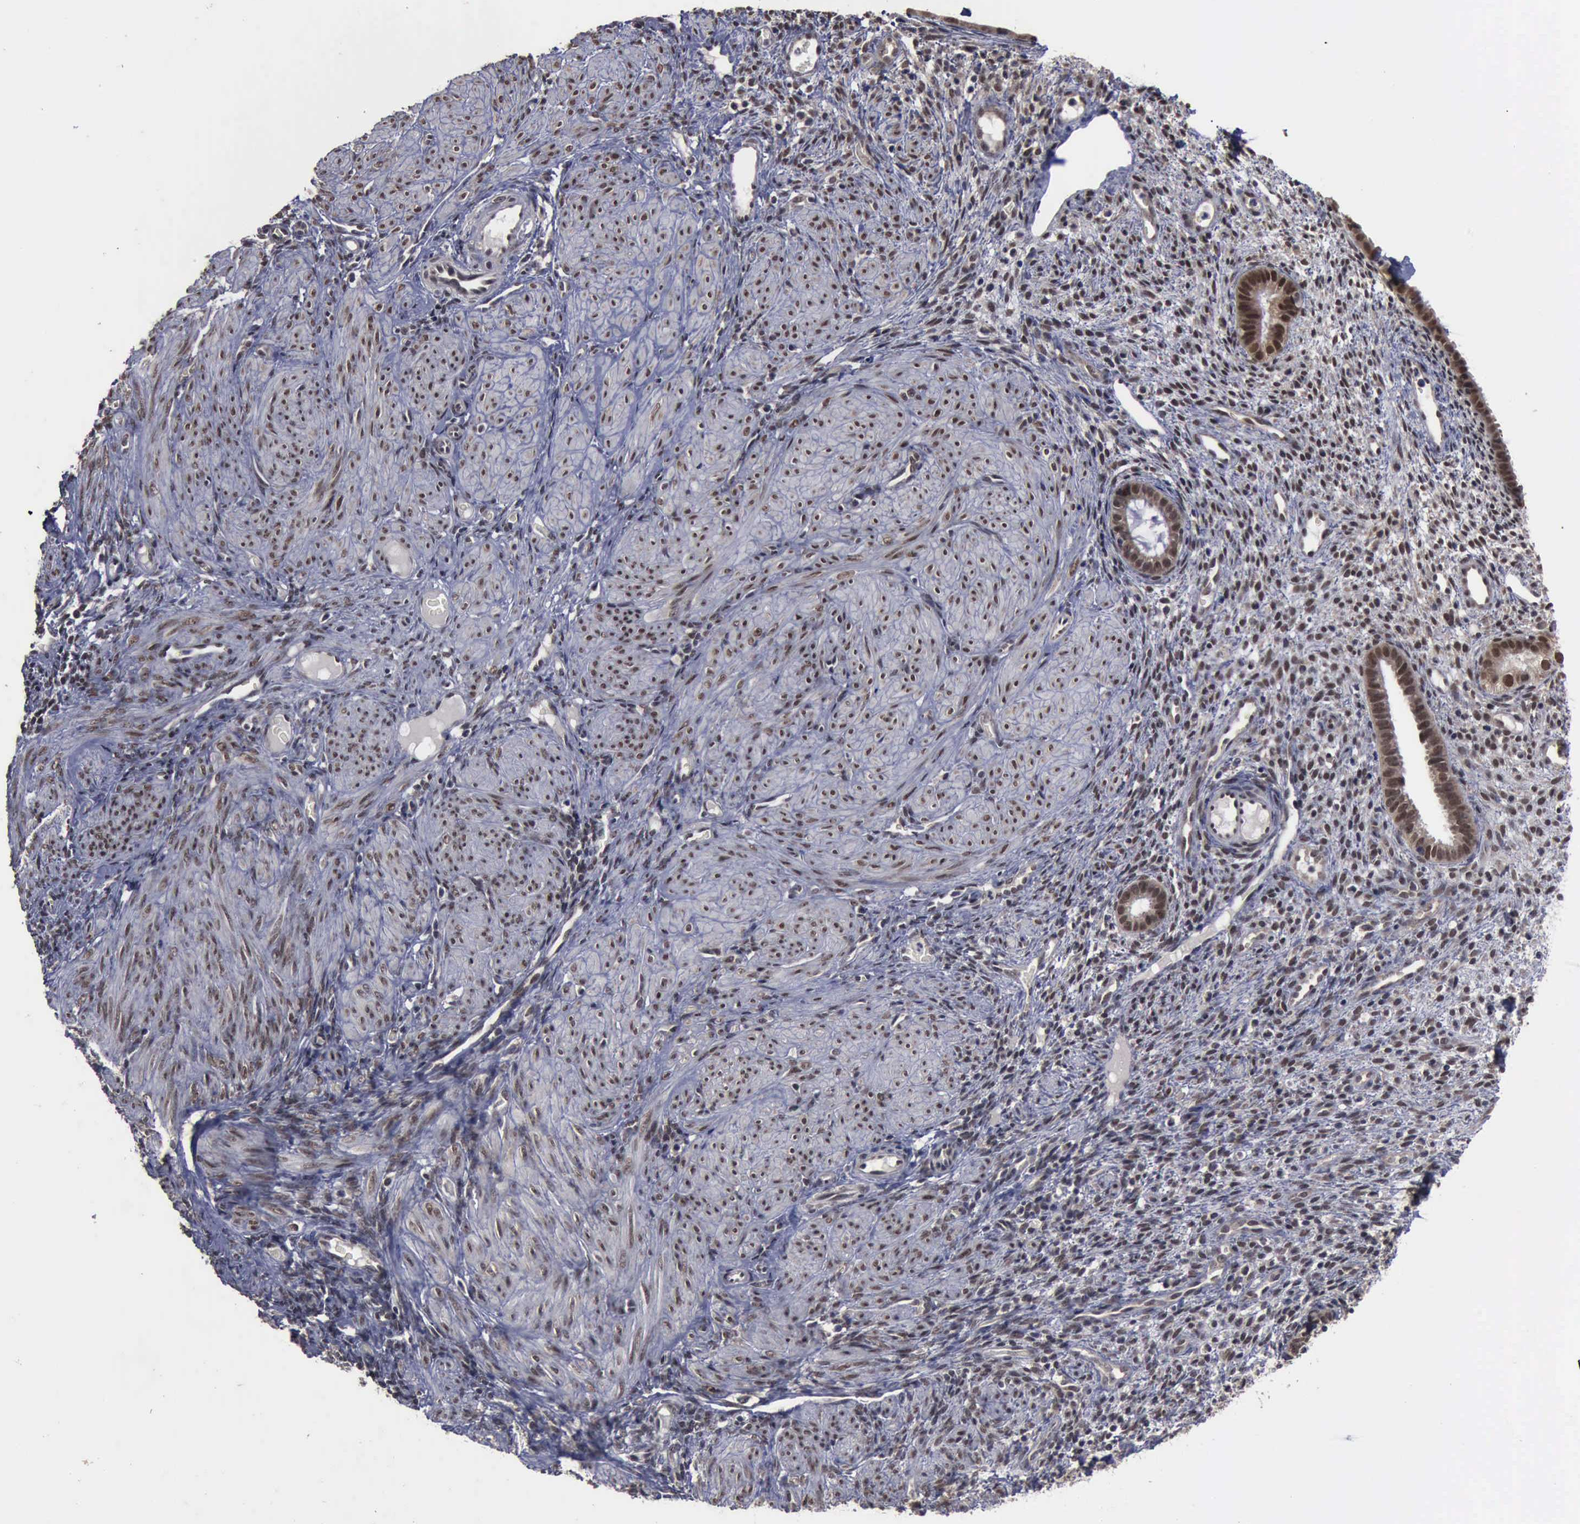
{"staining": {"intensity": "weak", "quantity": "25%-75%", "location": "cytoplasmic/membranous,nuclear"}, "tissue": "endometrium", "cell_type": "Cells in endometrial stroma", "image_type": "normal", "snomed": [{"axis": "morphology", "description": "Normal tissue, NOS"}, {"axis": "topography", "description": "Endometrium"}], "caption": "Human endometrium stained with a brown dye demonstrates weak cytoplasmic/membranous,nuclear positive expression in approximately 25%-75% of cells in endometrial stroma.", "gene": "RTCB", "patient": {"sex": "female", "age": 72}}